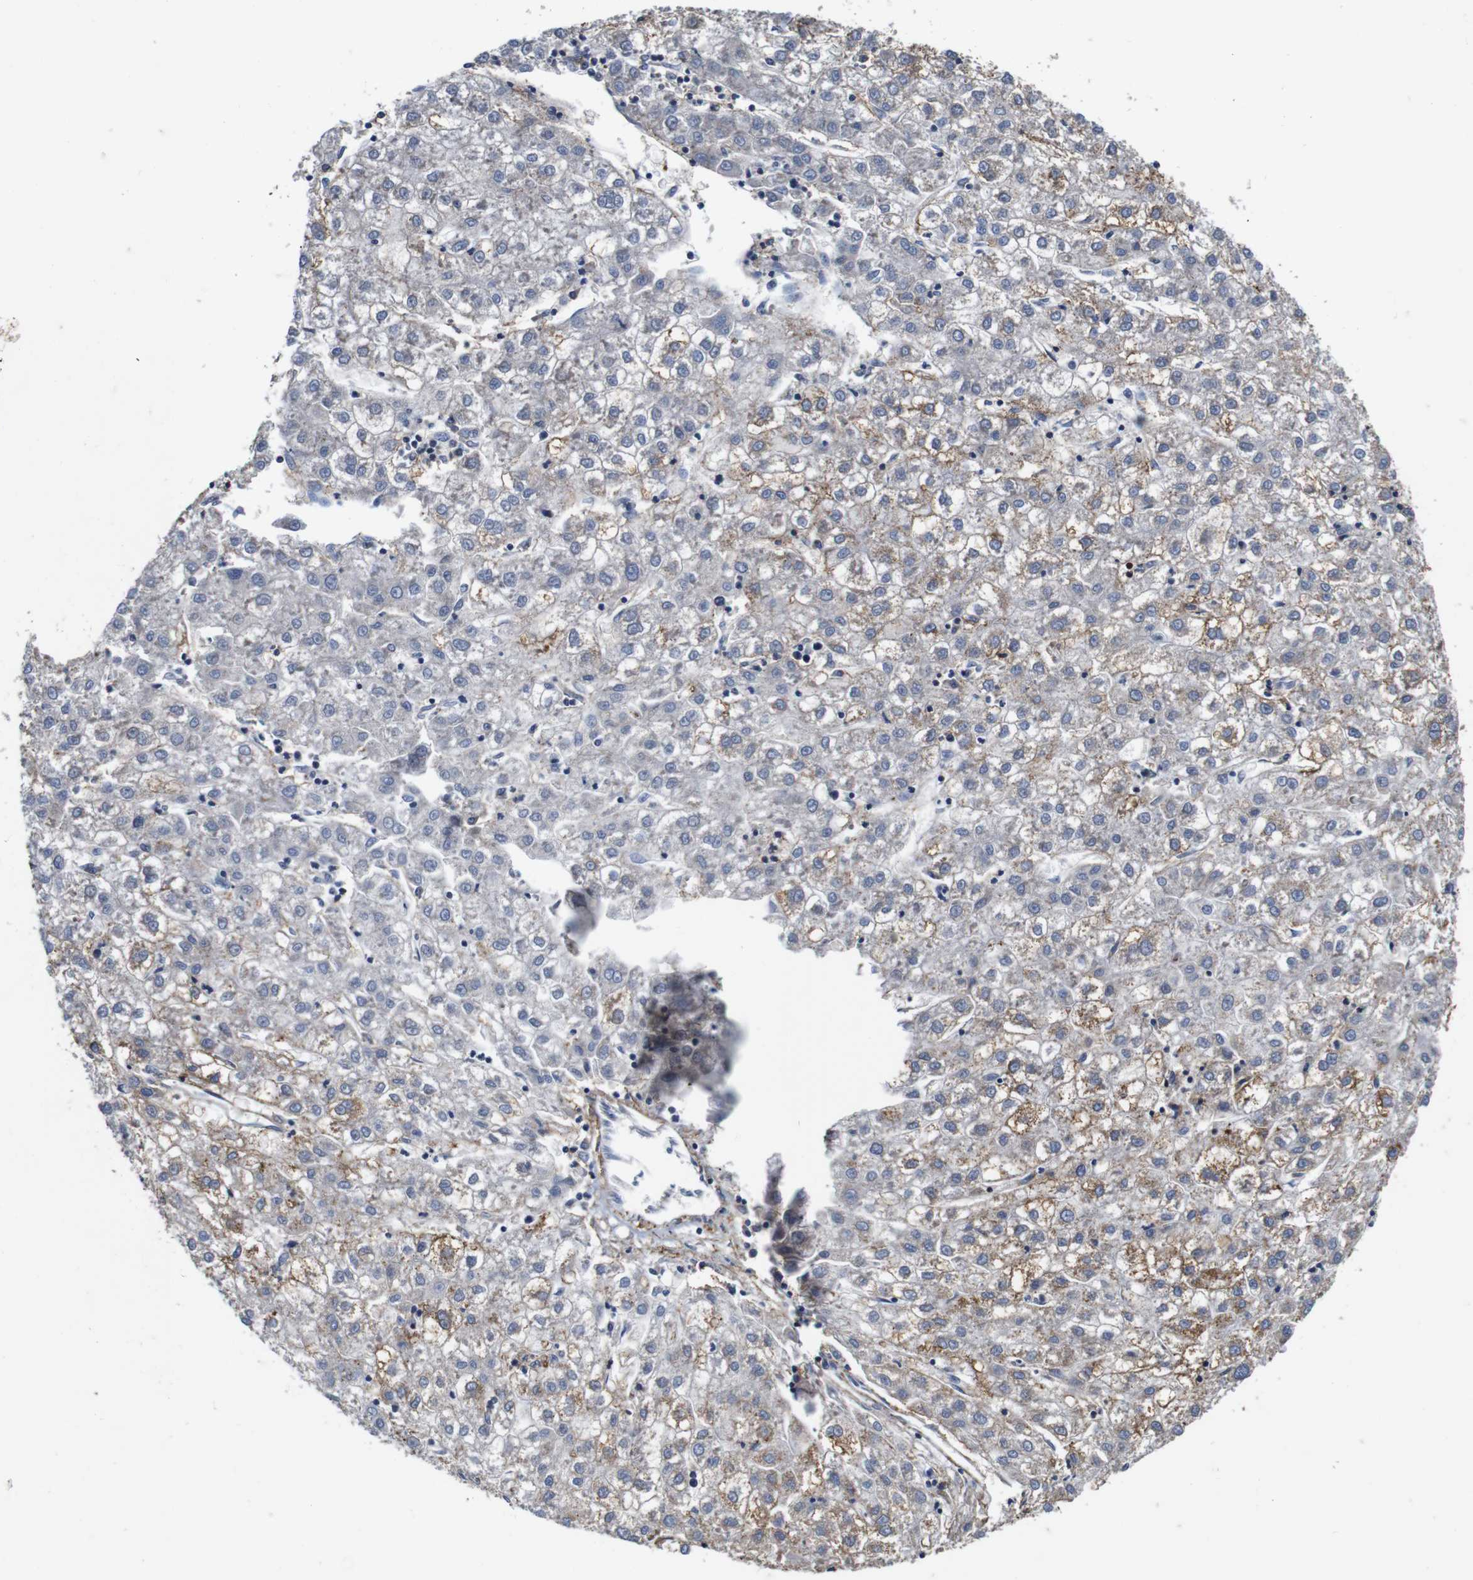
{"staining": {"intensity": "moderate", "quantity": "25%-75%", "location": "cytoplasmic/membranous"}, "tissue": "liver cancer", "cell_type": "Tumor cells", "image_type": "cancer", "snomed": [{"axis": "morphology", "description": "Carcinoma, Hepatocellular, NOS"}, {"axis": "topography", "description": "Liver"}], "caption": "Moderate cytoplasmic/membranous expression for a protein is present in about 25%-75% of tumor cells of liver cancer using IHC.", "gene": "PI4KA", "patient": {"sex": "male", "age": 72}}